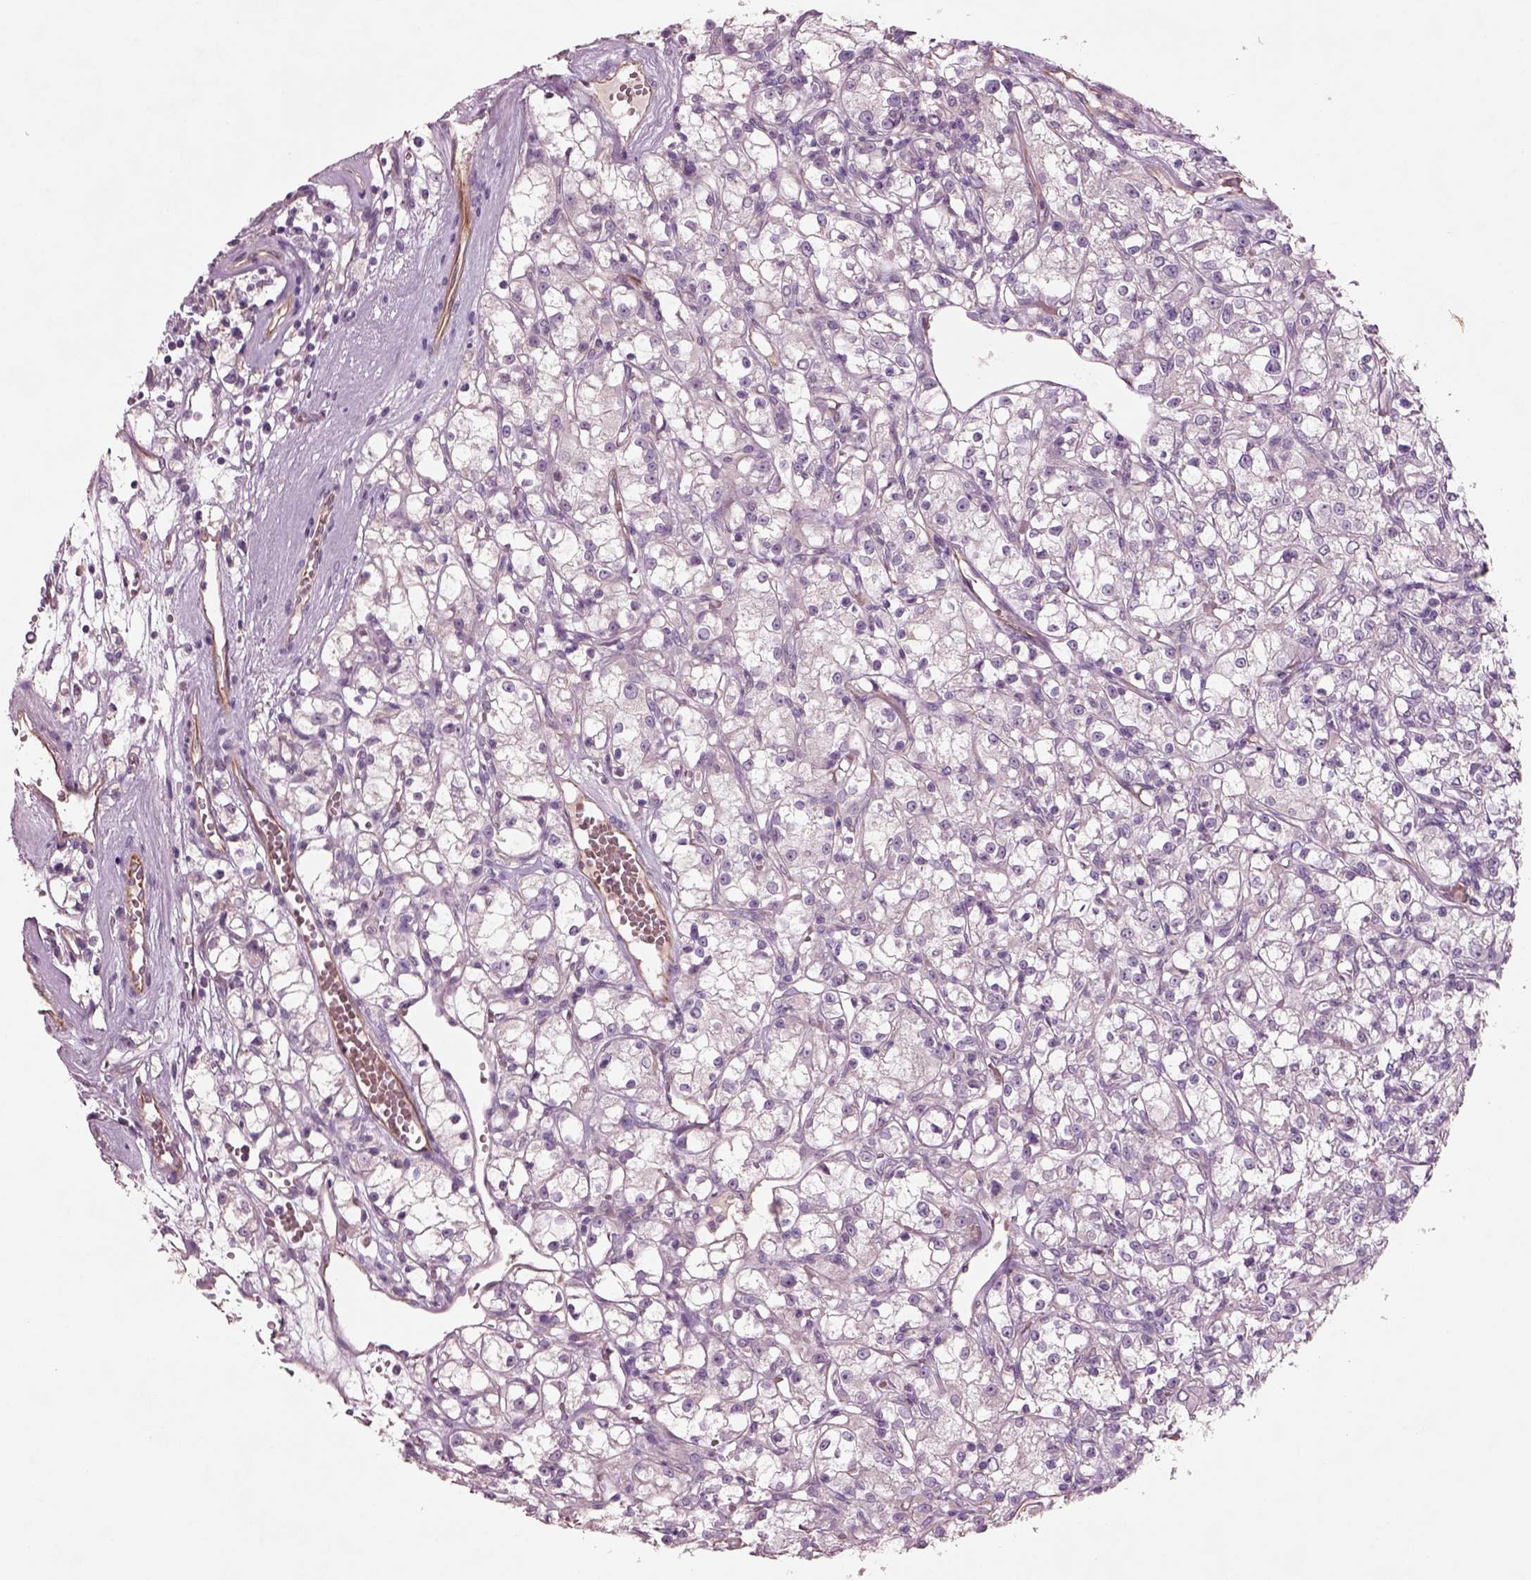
{"staining": {"intensity": "negative", "quantity": "none", "location": "none"}, "tissue": "renal cancer", "cell_type": "Tumor cells", "image_type": "cancer", "snomed": [{"axis": "morphology", "description": "Adenocarcinoma, NOS"}, {"axis": "topography", "description": "Kidney"}], "caption": "Immunohistochemical staining of renal adenocarcinoma demonstrates no significant positivity in tumor cells.", "gene": "DUOXA2", "patient": {"sex": "female", "age": 59}}